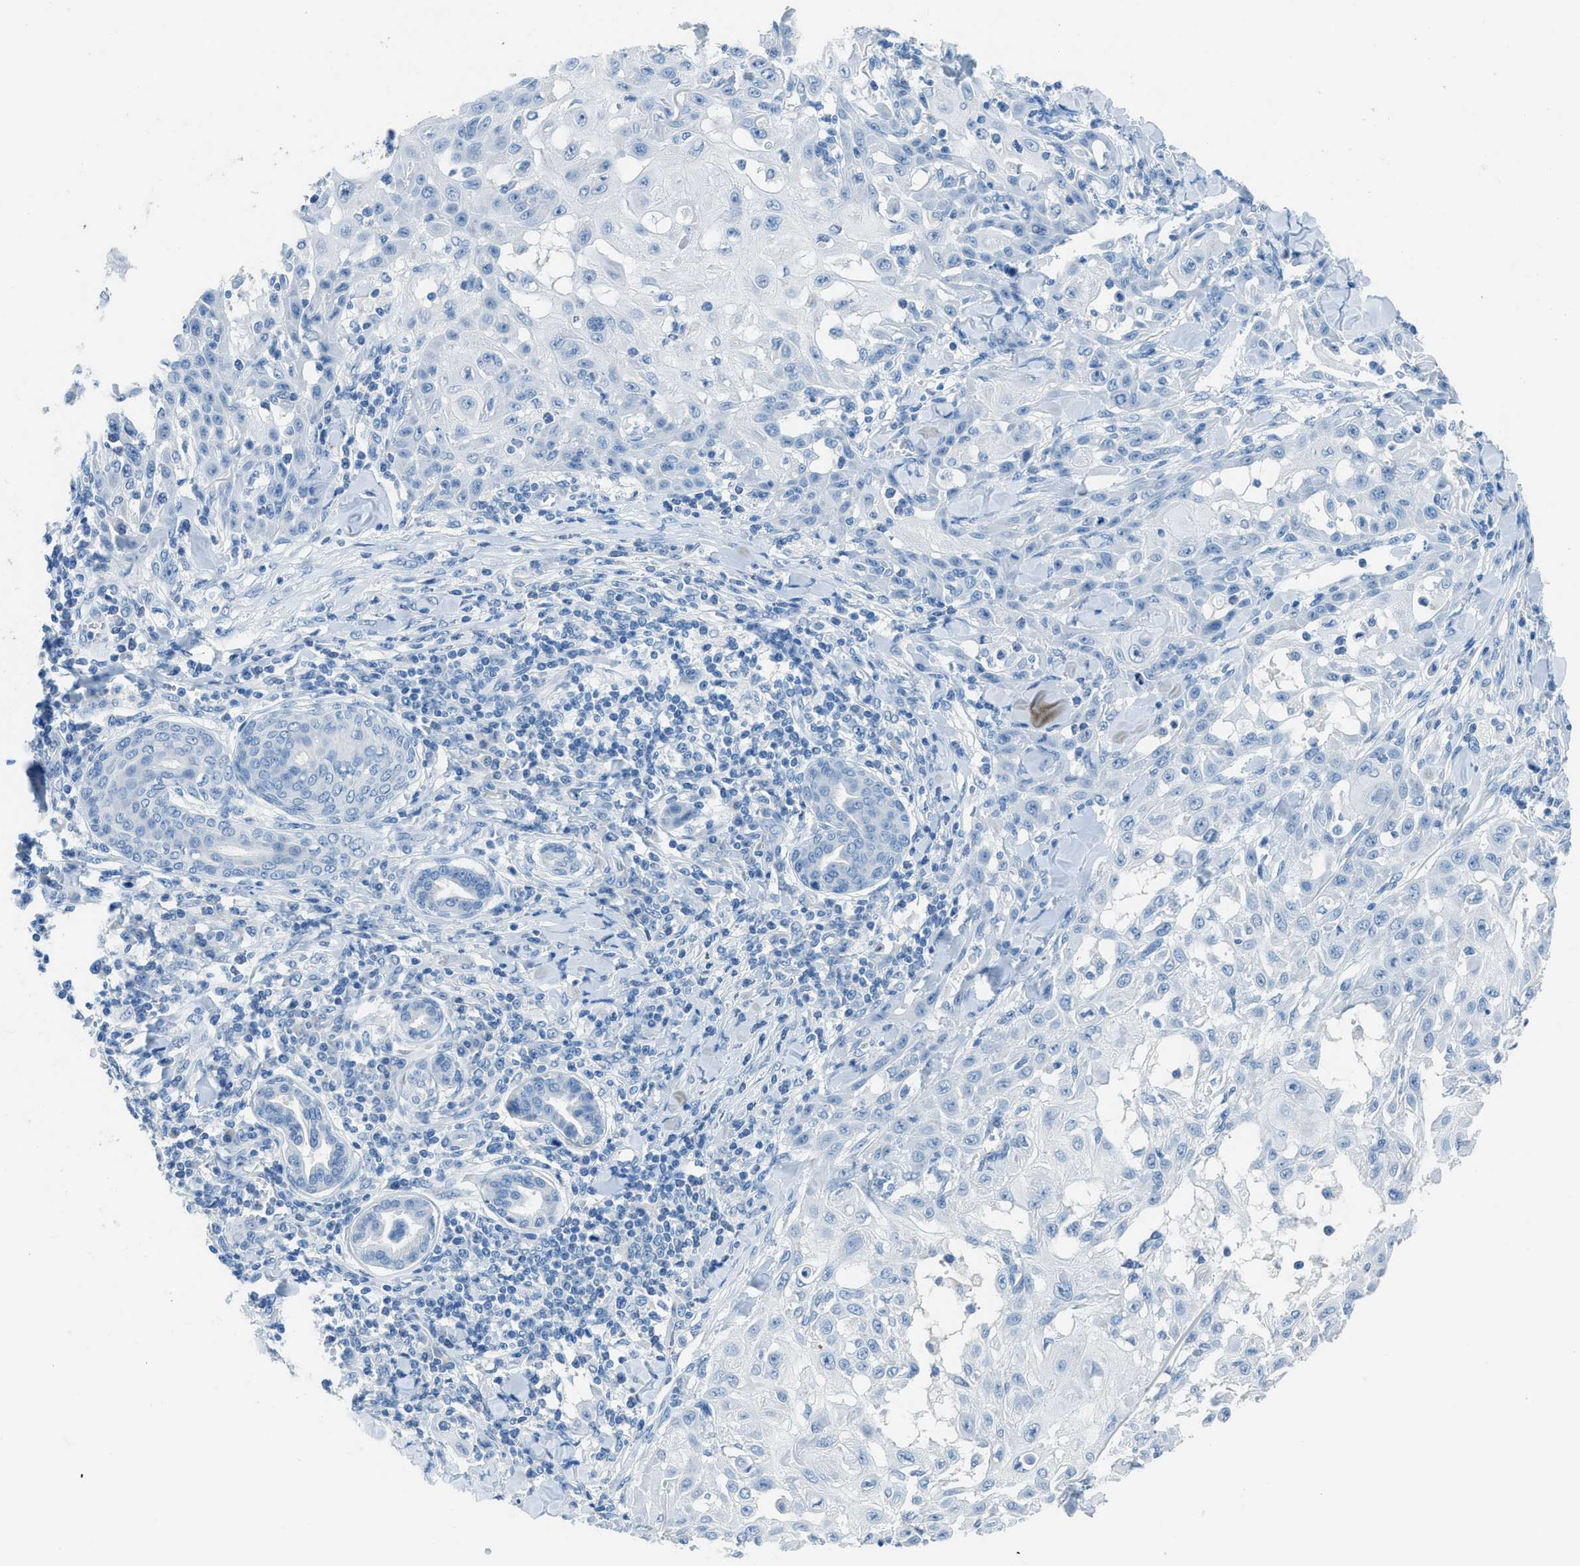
{"staining": {"intensity": "negative", "quantity": "none", "location": "none"}, "tissue": "skin cancer", "cell_type": "Tumor cells", "image_type": "cancer", "snomed": [{"axis": "morphology", "description": "Squamous cell carcinoma, NOS"}, {"axis": "topography", "description": "Skin"}], "caption": "Immunohistochemistry of skin cancer exhibits no expression in tumor cells.", "gene": "ACAN", "patient": {"sex": "male", "age": 24}}